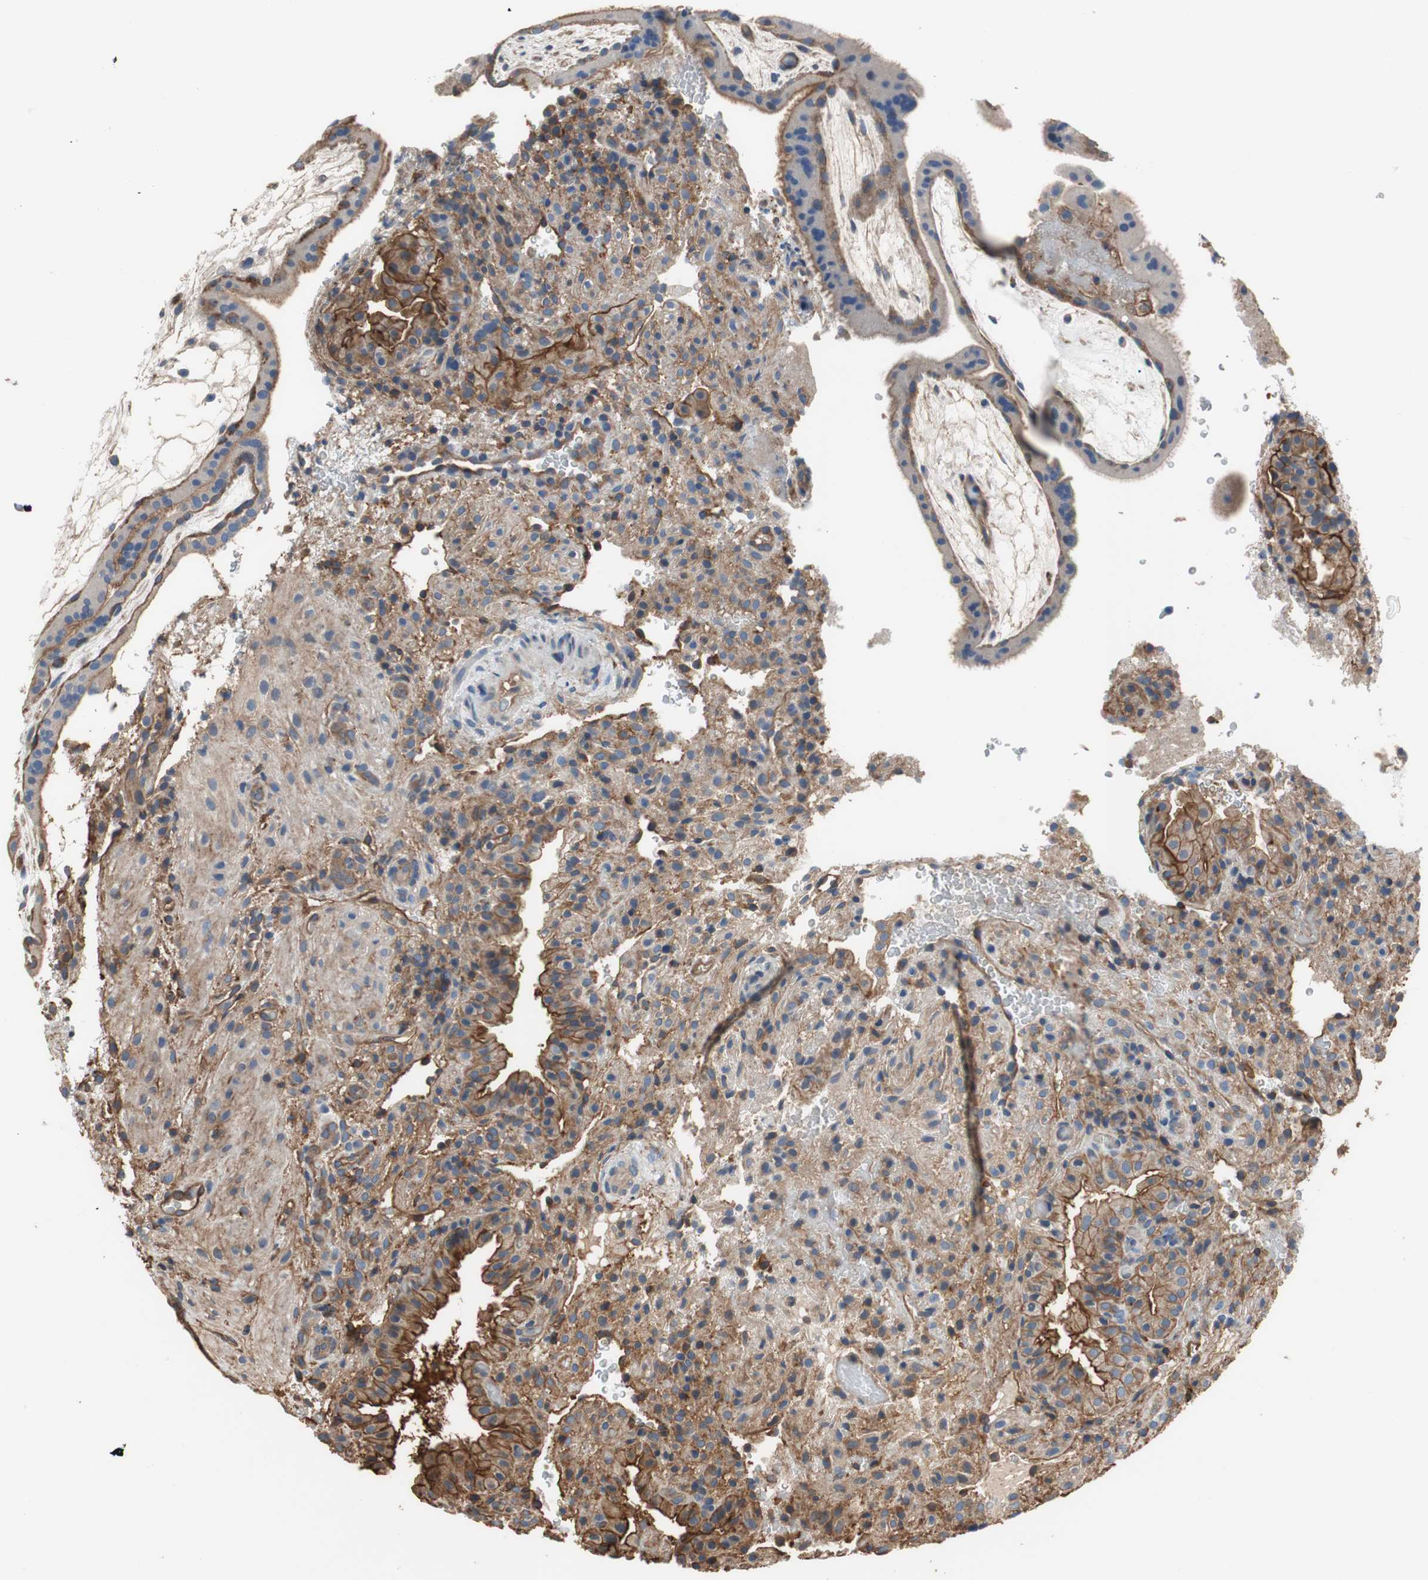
{"staining": {"intensity": "moderate", "quantity": "25%-75%", "location": "cytoplasmic/membranous"}, "tissue": "placenta", "cell_type": "Decidual cells", "image_type": "normal", "snomed": [{"axis": "morphology", "description": "Normal tissue, NOS"}, {"axis": "topography", "description": "Placenta"}], "caption": "Brown immunohistochemical staining in benign human placenta reveals moderate cytoplasmic/membranous staining in about 25%-75% of decidual cells. The staining was performed using DAB (3,3'-diaminobenzidine) to visualize the protein expression in brown, while the nuclei were stained in blue with hematoxylin (Magnification: 20x).", "gene": "IL1RL1", "patient": {"sex": "female", "age": 19}}